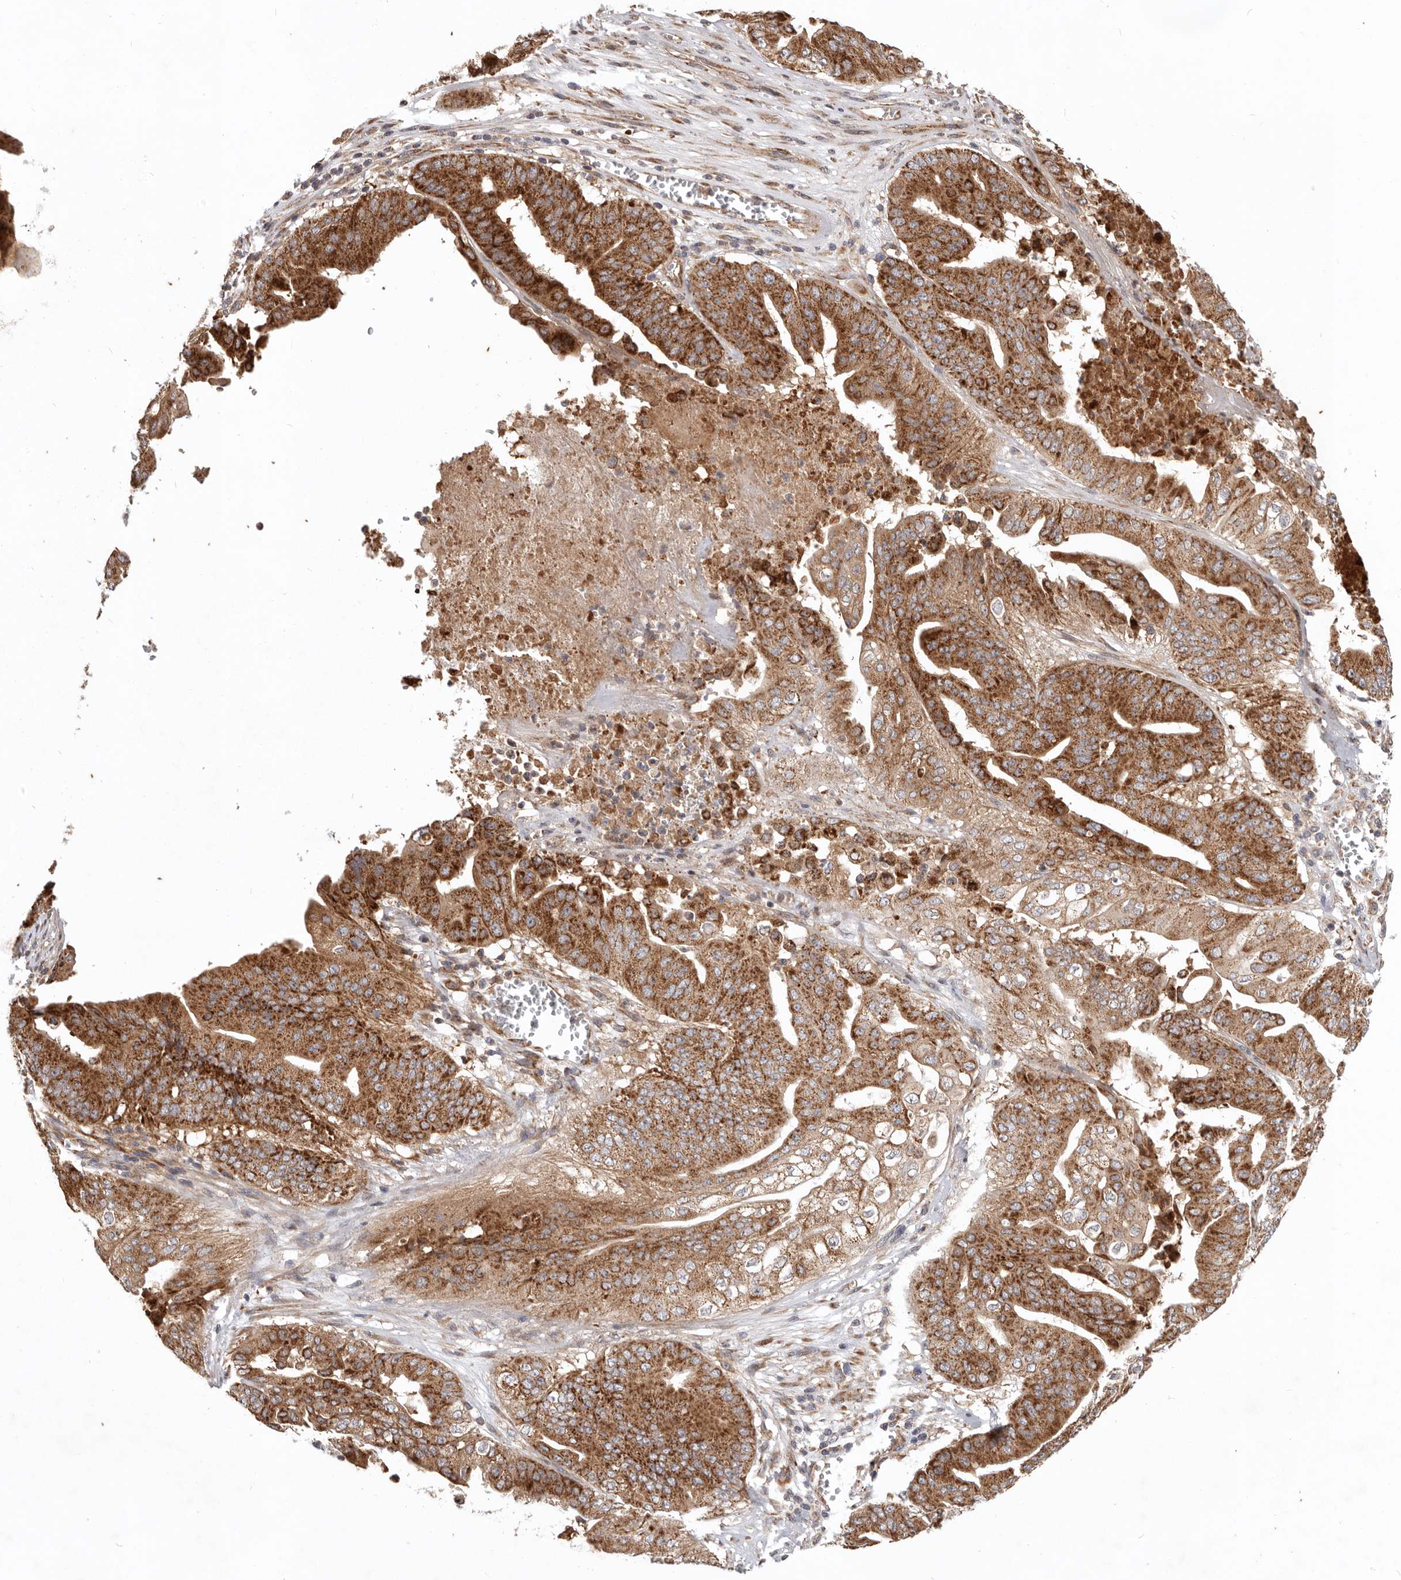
{"staining": {"intensity": "strong", "quantity": ">75%", "location": "cytoplasmic/membranous"}, "tissue": "pancreatic cancer", "cell_type": "Tumor cells", "image_type": "cancer", "snomed": [{"axis": "morphology", "description": "Adenocarcinoma, NOS"}, {"axis": "topography", "description": "Pancreas"}], "caption": "DAB immunohistochemical staining of human pancreatic cancer exhibits strong cytoplasmic/membranous protein expression in approximately >75% of tumor cells. The staining is performed using DAB brown chromogen to label protein expression. The nuclei are counter-stained blue using hematoxylin.", "gene": "MRPS10", "patient": {"sex": "female", "age": 77}}